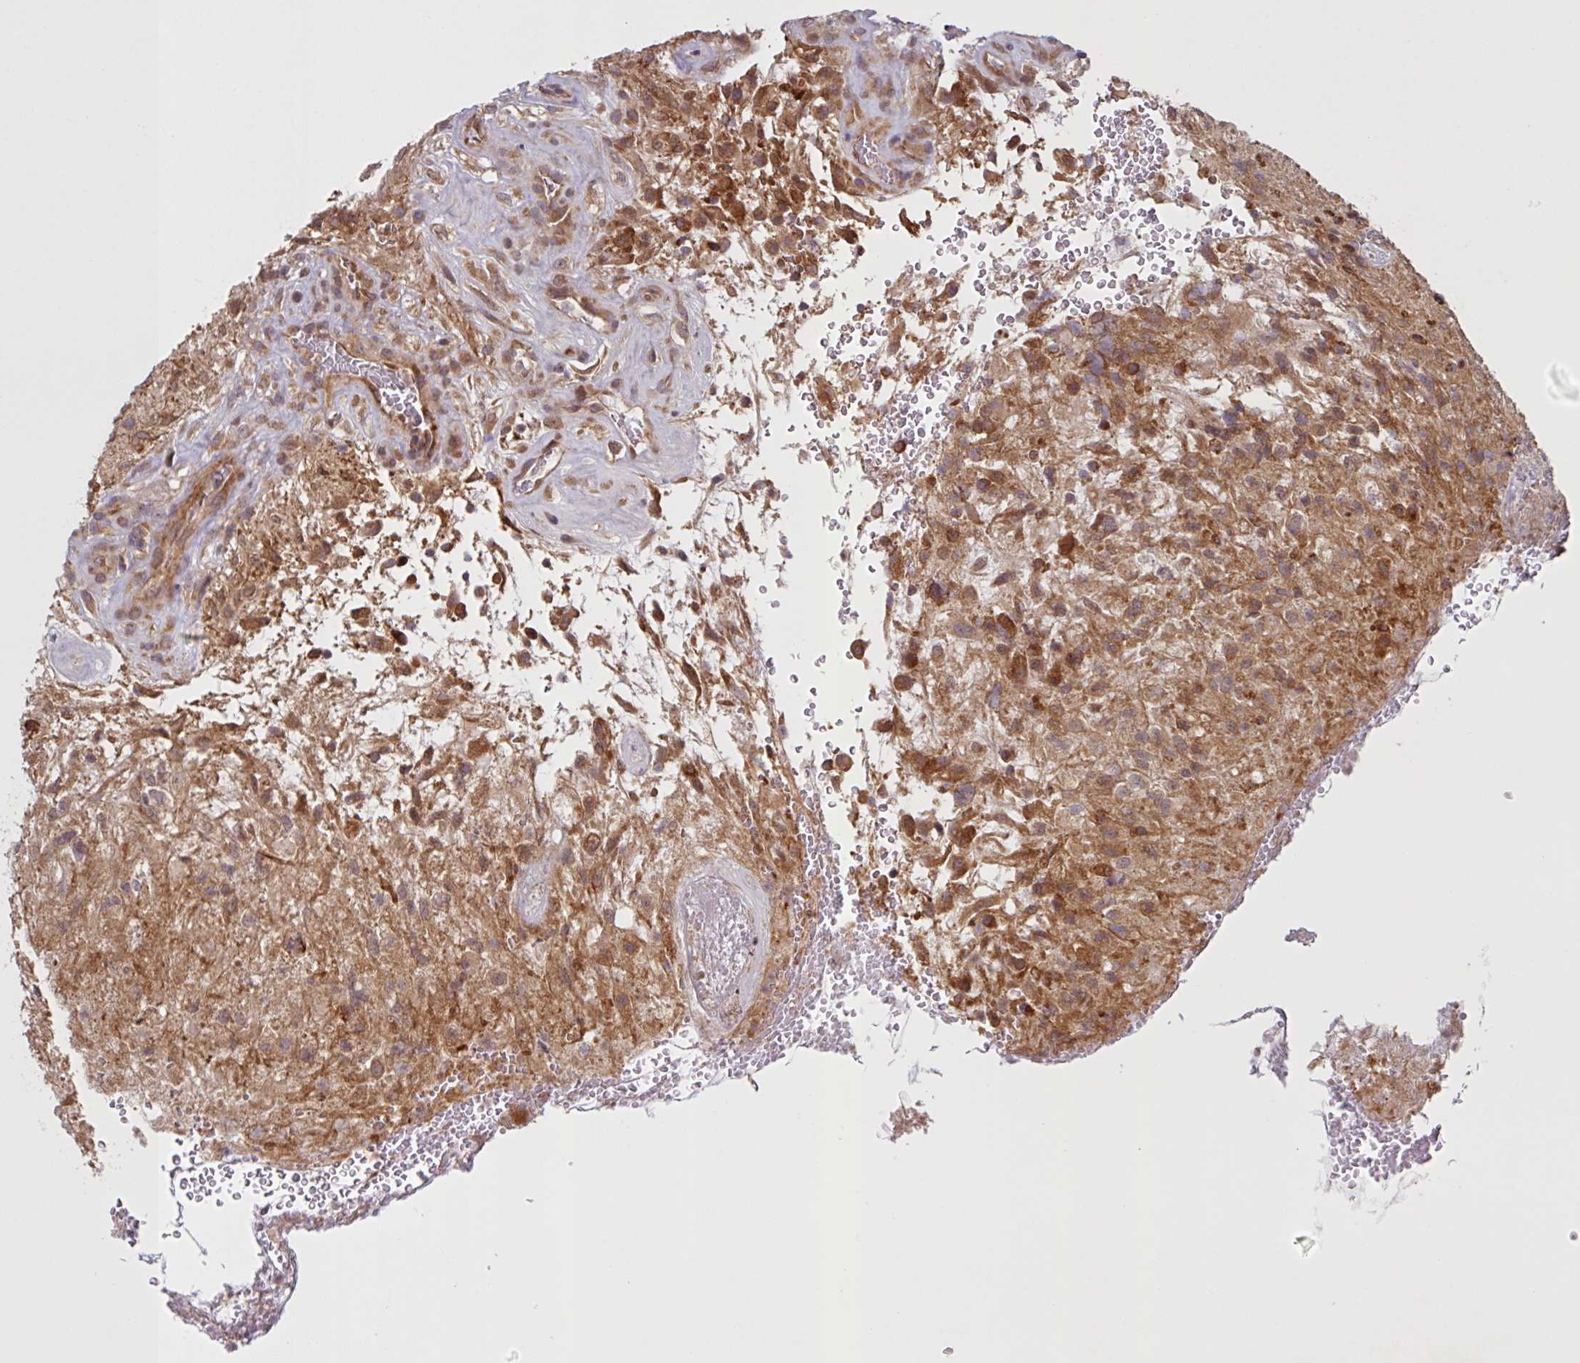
{"staining": {"intensity": "moderate", "quantity": ">75%", "location": "cytoplasmic/membranous"}, "tissue": "glioma", "cell_type": "Tumor cells", "image_type": "cancer", "snomed": [{"axis": "morphology", "description": "Glioma, malignant, High grade"}, {"axis": "topography", "description": "Brain"}], "caption": "IHC (DAB (3,3'-diaminobenzidine)) staining of malignant glioma (high-grade) displays moderate cytoplasmic/membranous protein expression in approximately >75% of tumor cells.", "gene": "CAMLG", "patient": {"sex": "male", "age": 56}}